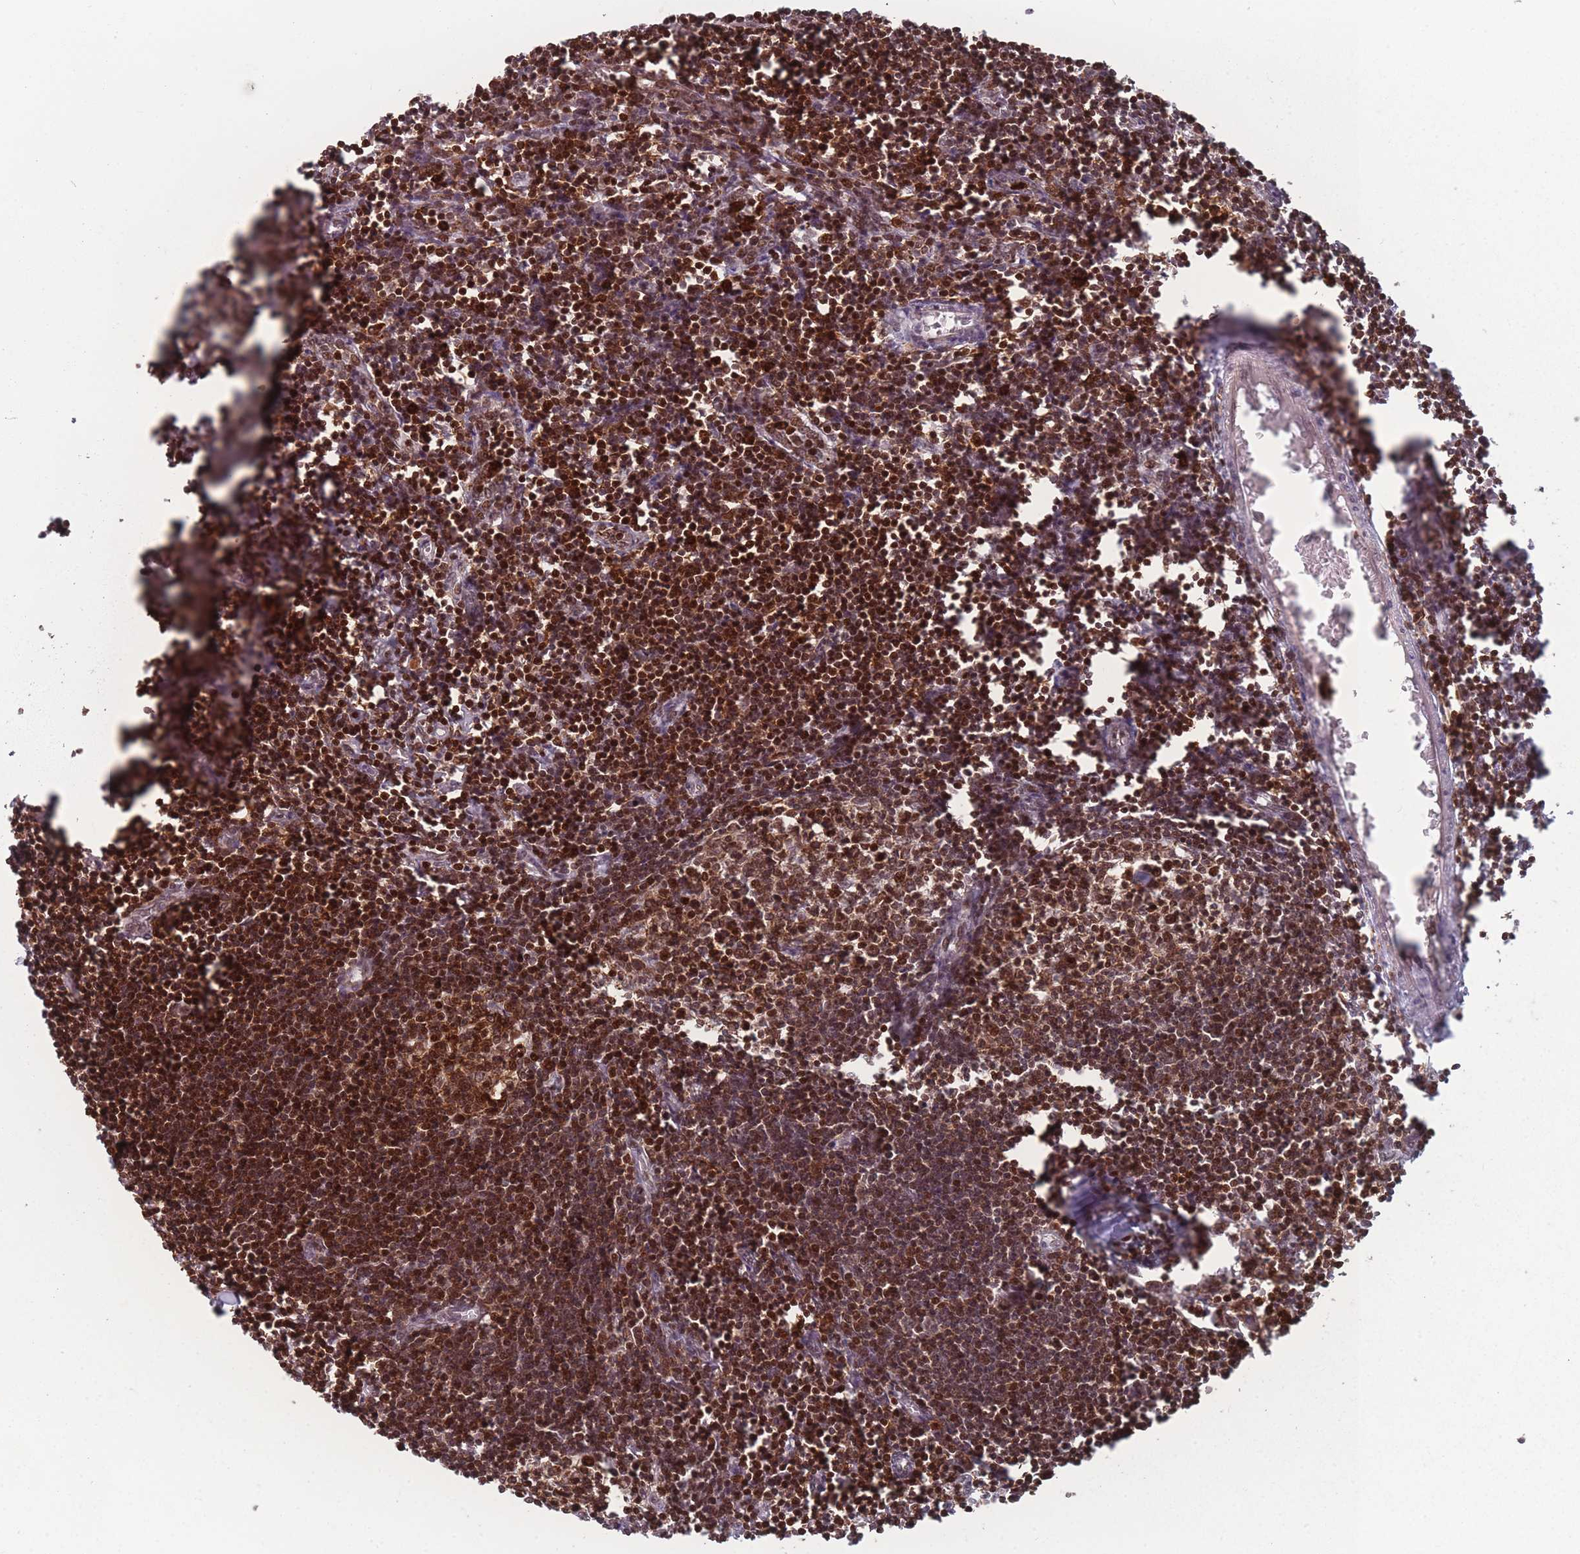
{"staining": {"intensity": "strong", "quantity": ">75%", "location": "cytoplasmic/membranous,nuclear"}, "tissue": "lymph node", "cell_type": "Germinal center cells", "image_type": "normal", "snomed": [{"axis": "morphology", "description": "Normal tissue, NOS"}, {"axis": "morphology", "description": "Malignant melanoma, Metastatic site"}, {"axis": "topography", "description": "Lymph node"}], "caption": "Germinal center cells exhibit strong cytoplasmic/membranous,nuclear positivity in about >75% of cells in normal lymph node. (brown staining indicates protein expression, while blue staining denotes nuclei).", "gene": "WDR55", "patient": {"sex": "male", "age": 41}}